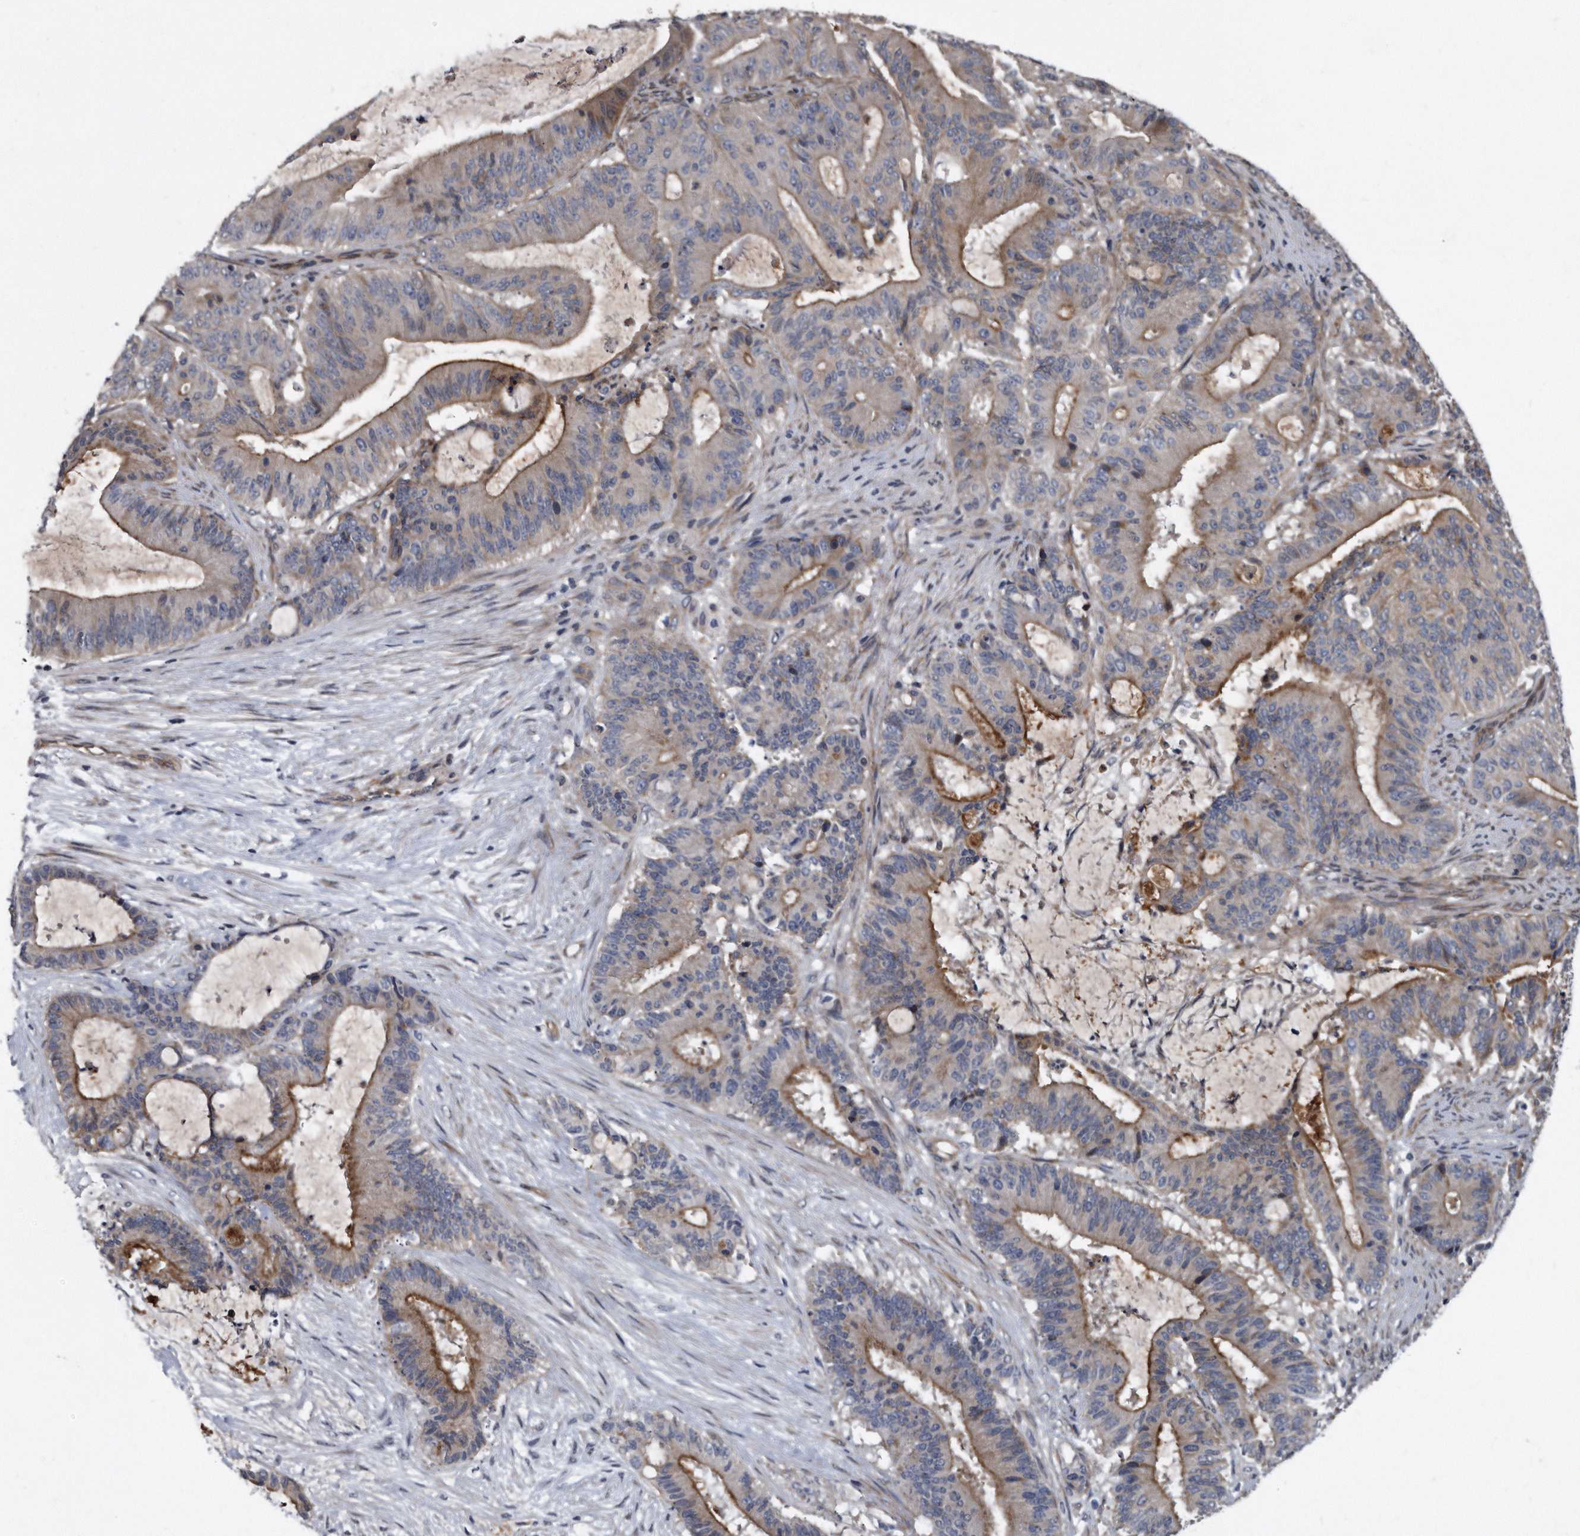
{"staining": {"intensity": "strong", "quantity": "25%-75%", "location": "cytoplasmic/membranous"}, "tissue": "liver cancer", "cell_type": "Tumor cells", "image_type": "cancer", "snomed": [{"axis": "morphology", "description": "Normal tissue, NOS"}, {"axis": "morphology", "description": "Cholangiocarcinoma"}, {"axis": "topography", "description": "Liver"}, {"axis": "topography", "description": "Peripheral nerve tissue"}], "caption": "IHC of cholangiocarcinoma (liver) reveals high levels of strong cytoplasmic/membranous positivity in approximately 25%-75% of tumor cells.", "gene": "ARMCX1", "patient": {"sex": "female", "age": 73}}